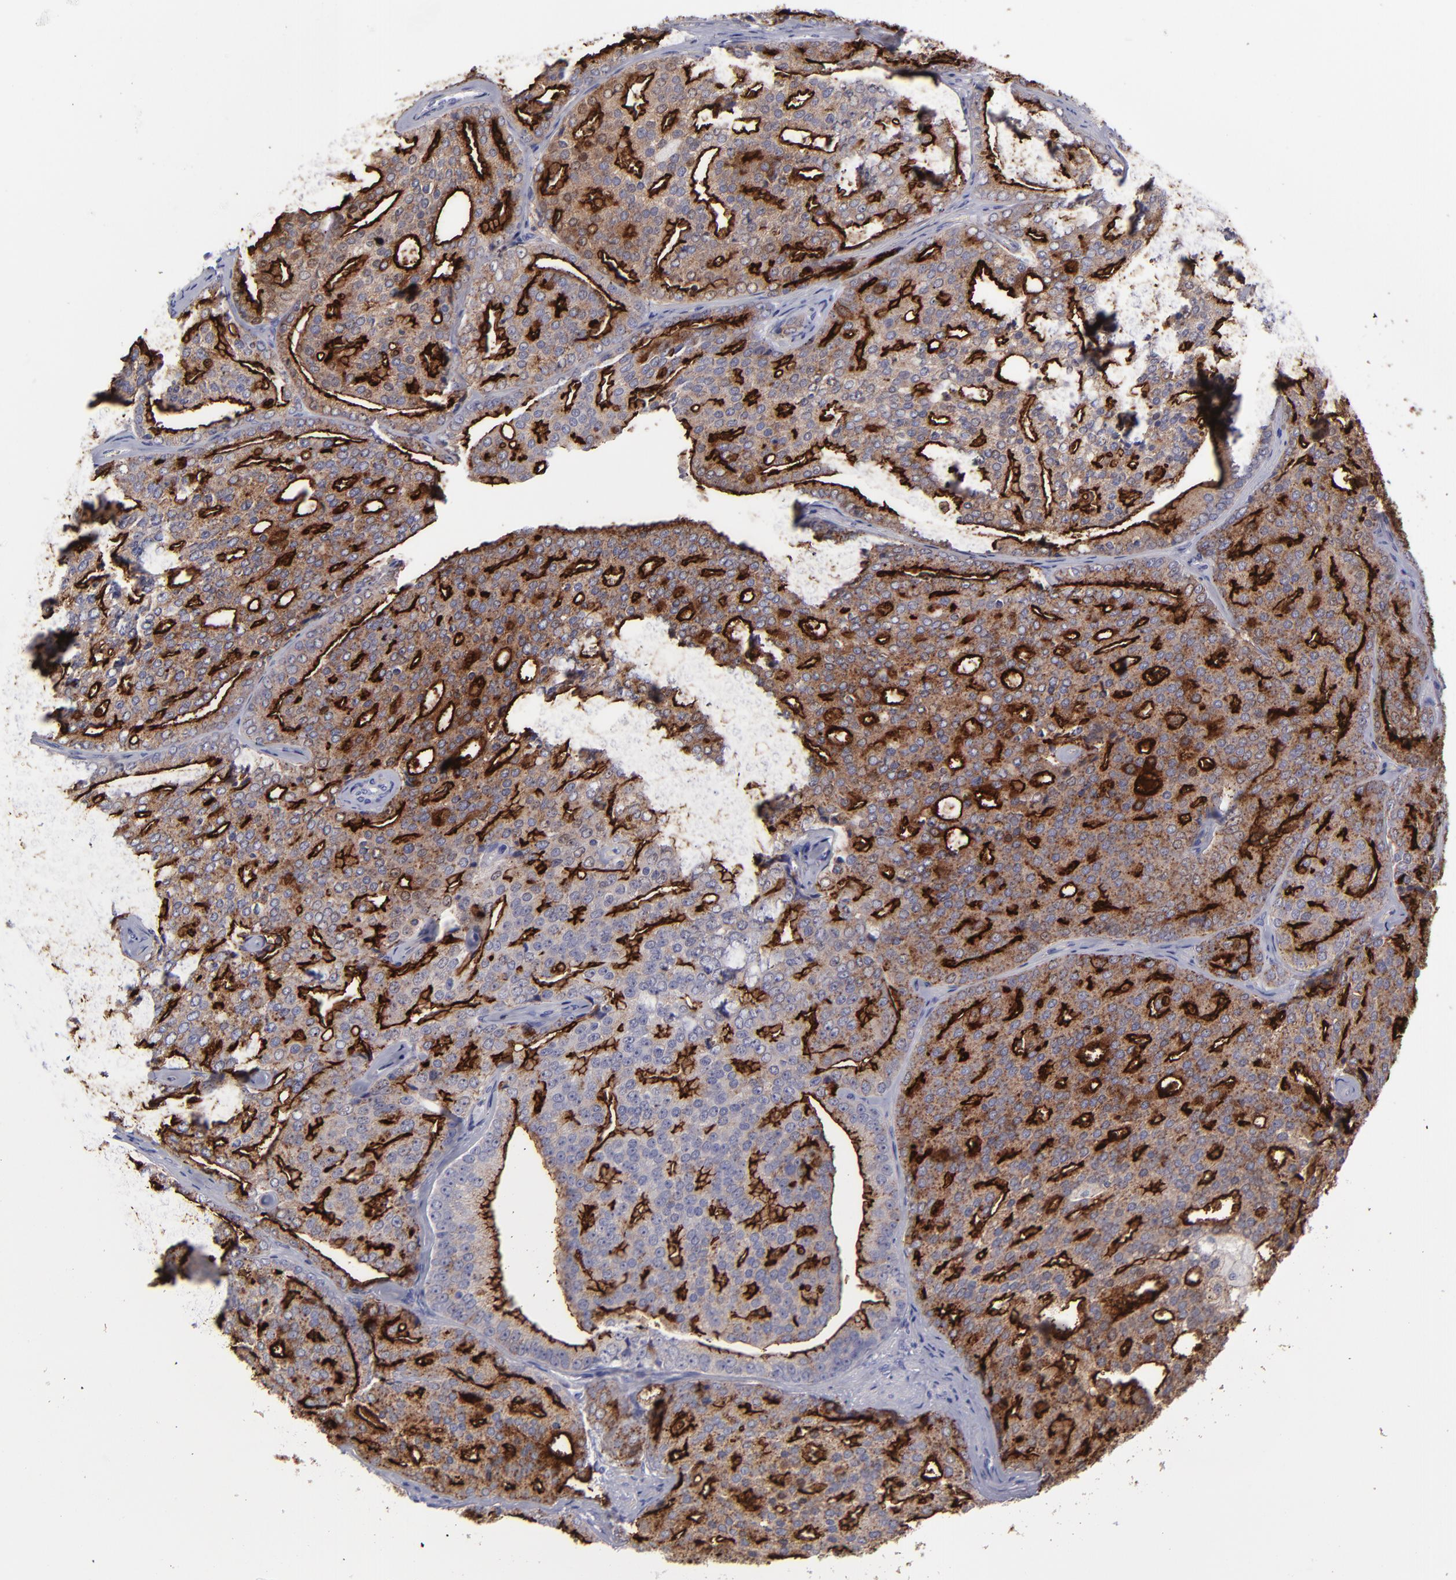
{"staining": {"intensity": "strong", "quantity": ">75%", "location": "cytoplasmic/membranous"}, "tissue": "prostate cancer", "cell_type": "Tumor cells", "image_type": "cancer", "snomed": [{"axis": "morphology", "description": "Adenocarcinoma, High grade"}, {"axis": "topography", "description": "Prostate"}], "caption": "A high-resolution photomicrograph shows IHC staining of prostate cancer, which reveals strong cytoplasmic/membranous expression in approximately >75% of tumor cells. (IHC, brightfield microscopy, high magnification).", "gene": "ANPEP", "patient": {"sex": "male", "age": 64}}